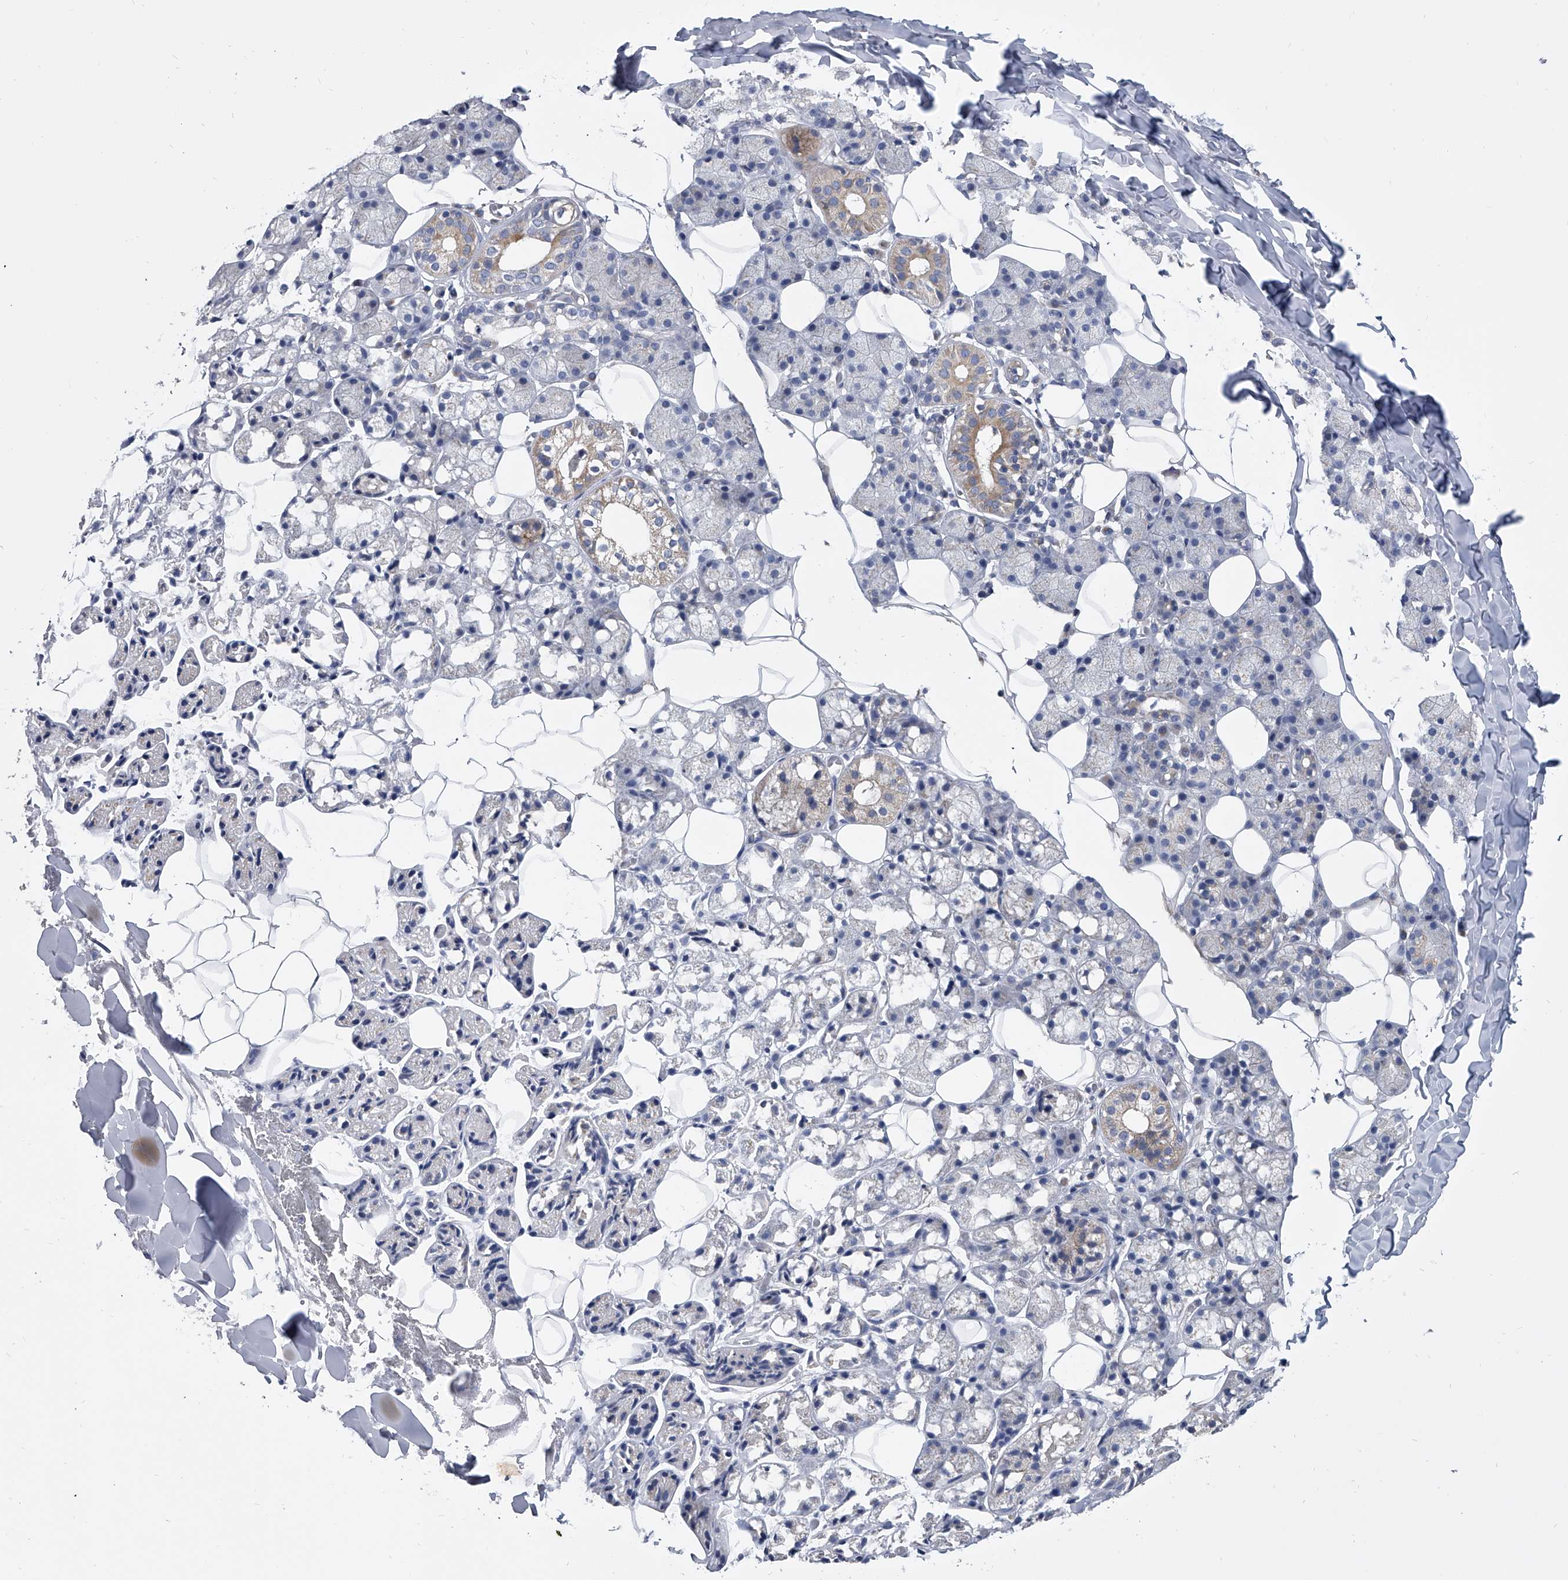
{"staining": {"intensity": "moderate", "quantity": "<25%", "location": "cytoplasmic/membranous"}, "tissue": "salivary gland", "cell_type": "Glandular cells", "image_type": "normal", "snomed": [{"axis": "morphology", "description": "Normal tissue, NOS"}, {"axis": "topography", "description": "Salivary gland"}], "caption": "Protein staining of unremarkable salivary gland shows moderate cytoplasmic/membranous staining in approximately <25% of glandular cells. (DAB IHC with brightfield microscopy, high magnification).", "gene": "SPP1", "patient": {"sex": "female", "age": 33}}